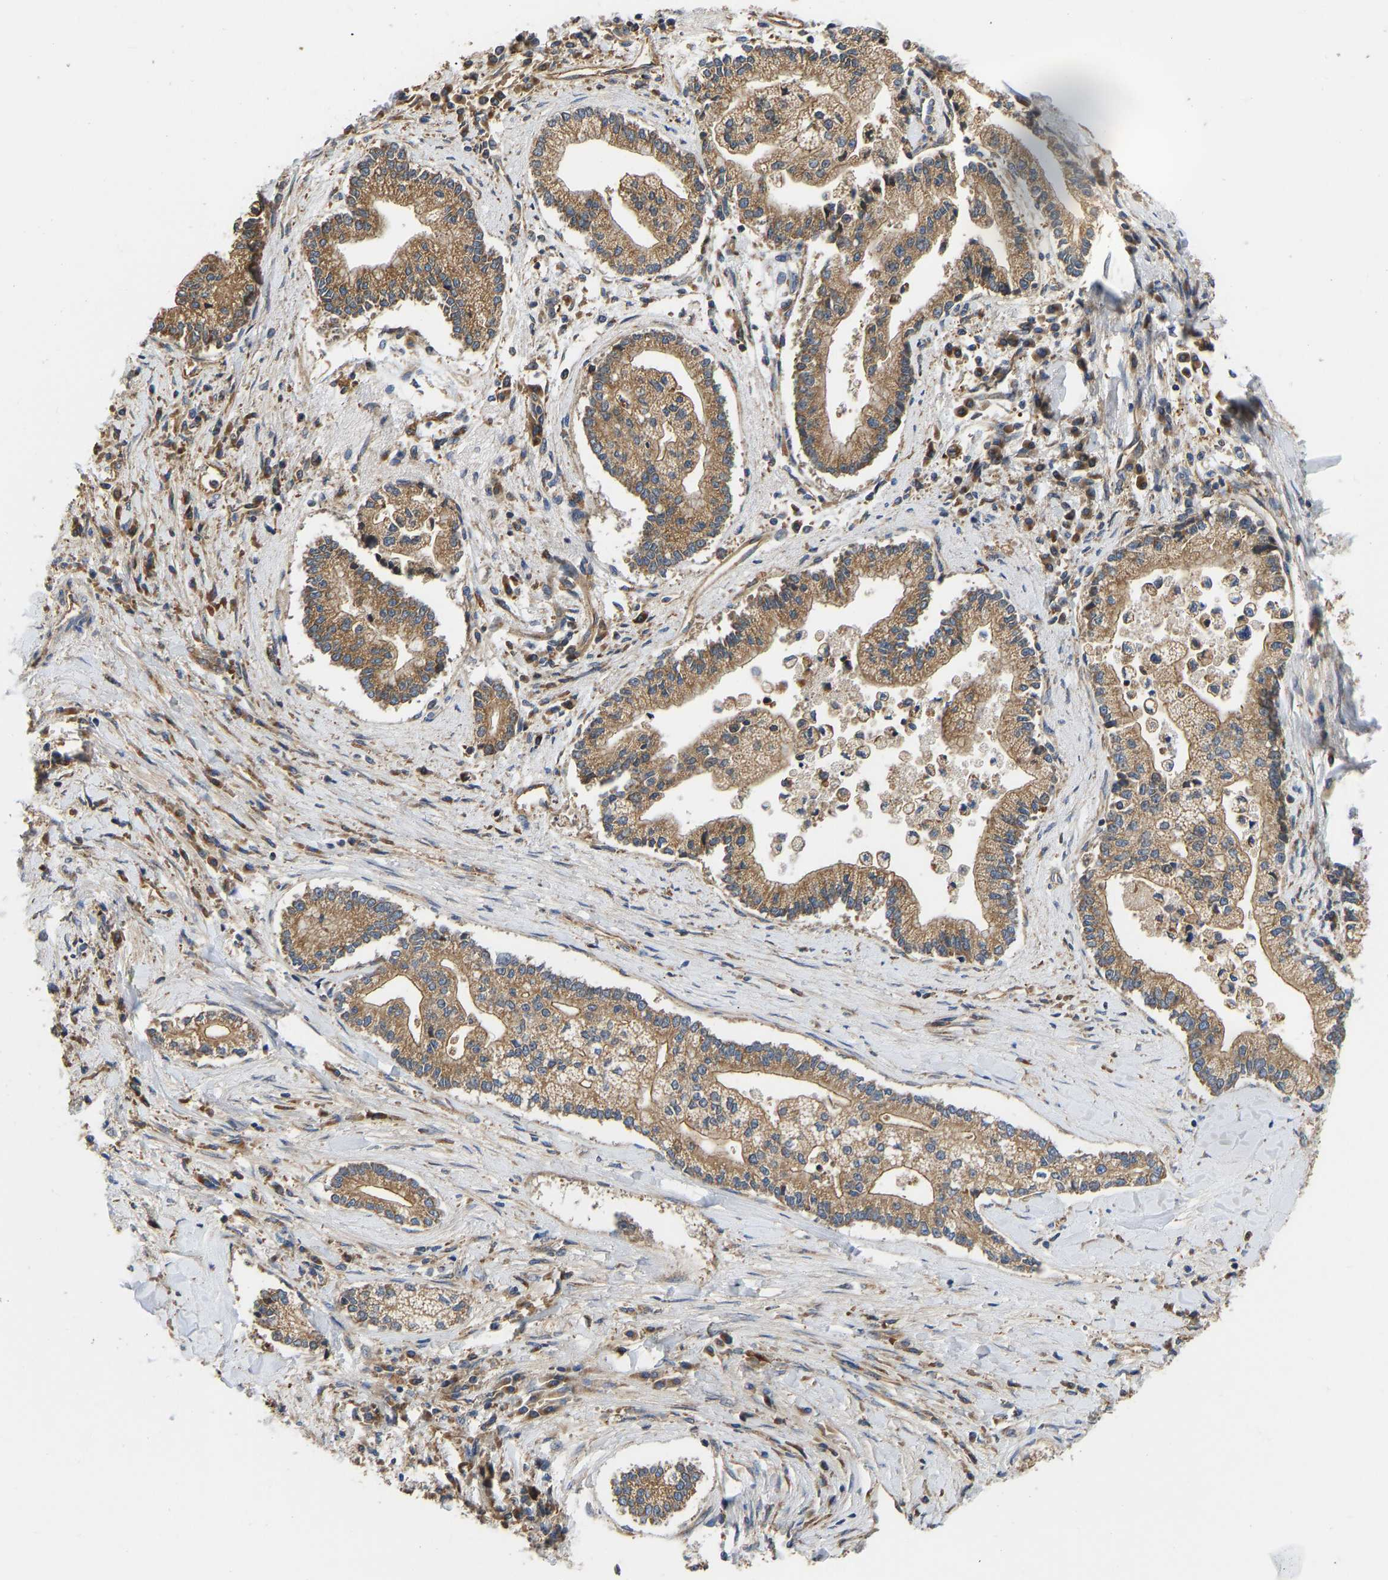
{"staining": {"intensity": "moderate", "quantity": ">75%", "location": "cytoplasmic/membranous"}, "tissue": "liver cancer", "cell_type": "Tumor cells", "image_type": "cancer", "snomed": [{"axis": "morphology", "description": "Cholangiocarcinoma"}, {"axis": "topography", "description": "Liver"}], "caption": "Protein expression analysis of human liver cancer (cholangiocarcinoma) reveals moderate cytoplasmic/membranous positivity in approximately >75% of tumor cells. The staining is performed using DAB brown chromogen to label protein expression. The nuclei are counter-stained blue using hematoxylin.", "gene": "FLNB", "patient": {"sex": "male", "age": 50}}